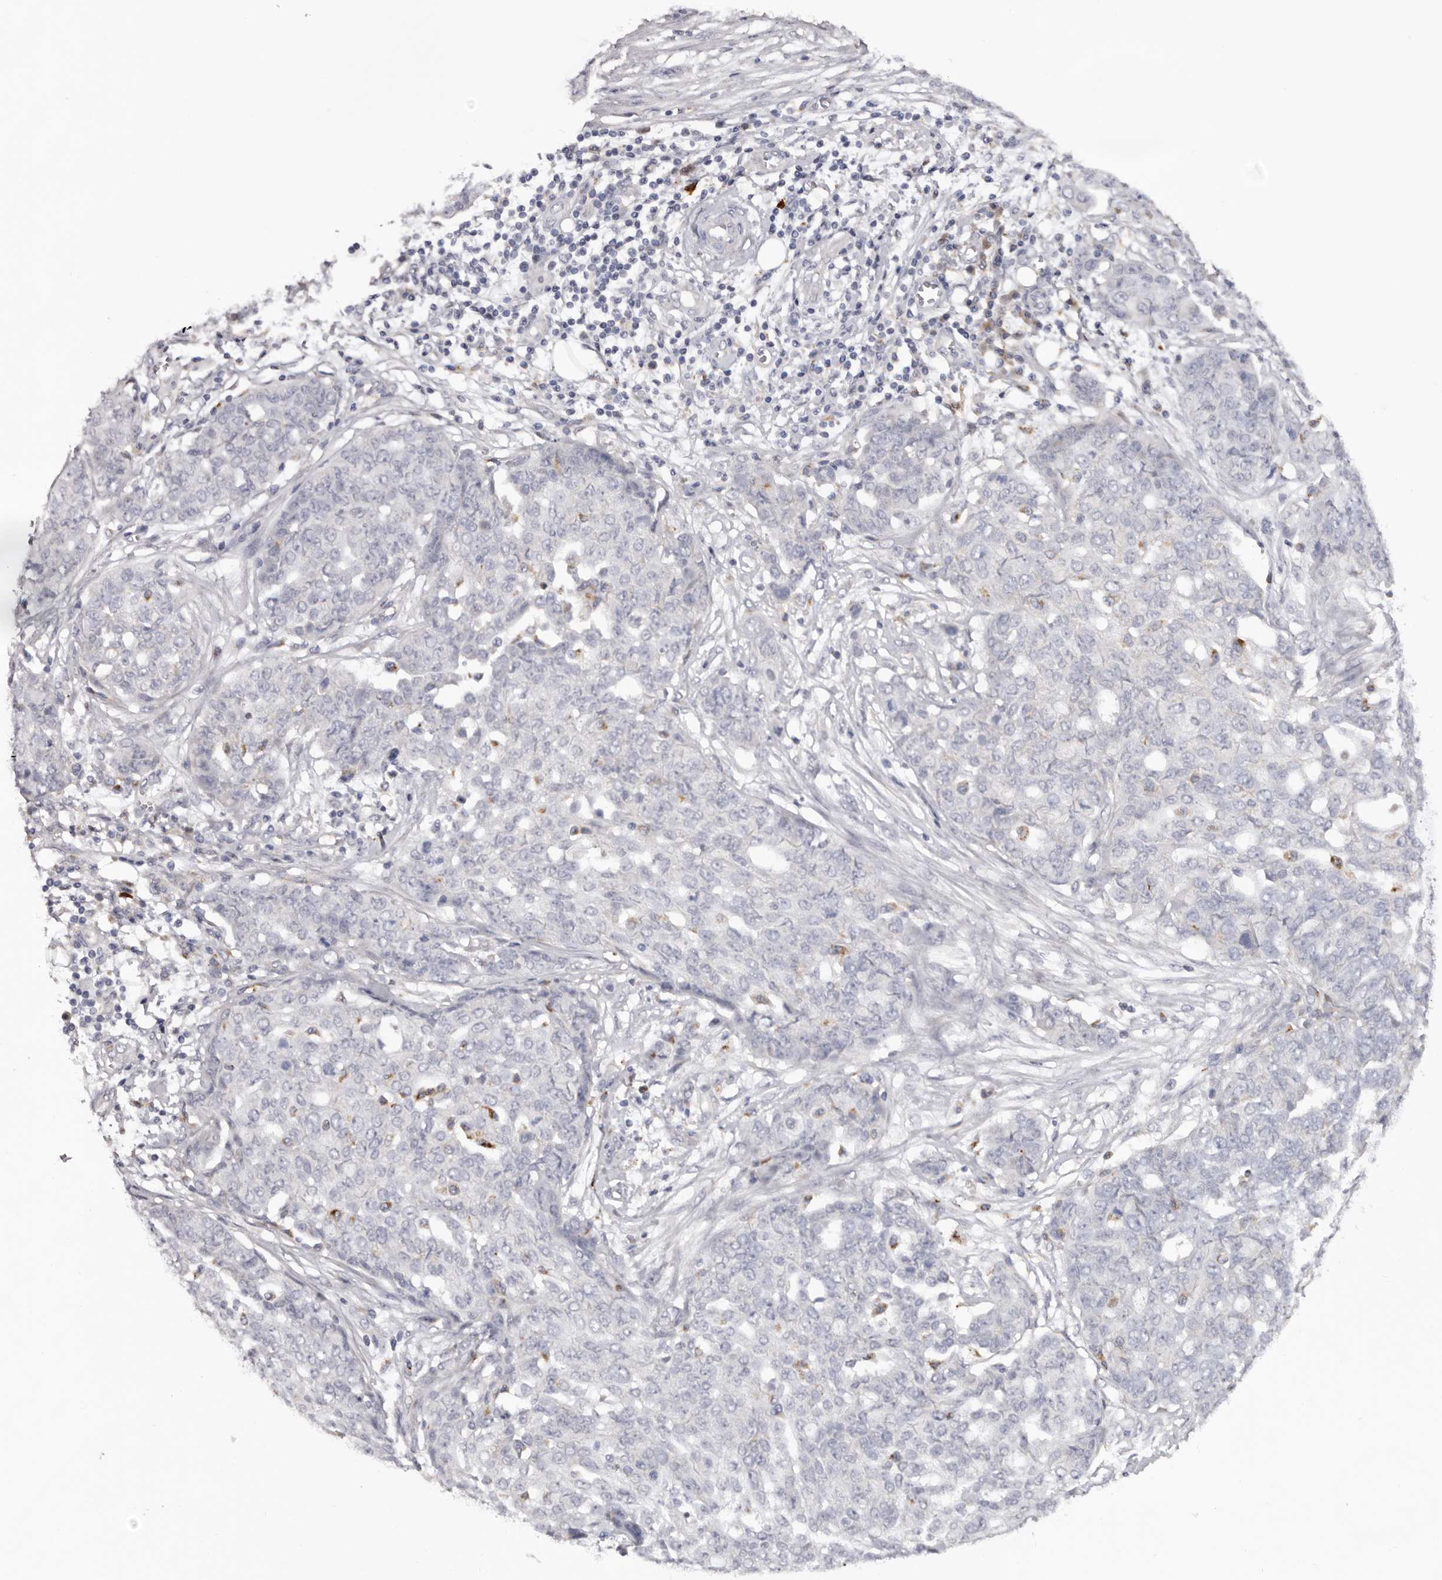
{"staining": {"intensity": "negative", "quantity": "none", "location": "none"}, "tissue": "ovarian cancer", "cell_type": "Tumor cells", "image_type": "cancer", "snomed": [{"axis": "morphology", "description": "Cystadenocarcinoma, serous, NOS"}, {"axis": "topography", "description": "Soft tissue"}, {"axis": "topography", "description": "Ovary"}], "caption": "Tumor cells show no significant staining in ovarian cancer (serous cystadenocarcinoma). The staining is performed using DAB (3,3'-diaminobenzidine) brown chromogen with nuclei counter-stained in using hematoxylin.", "gene": "DAP", "patient": {"sex": "female", "age": 57}}